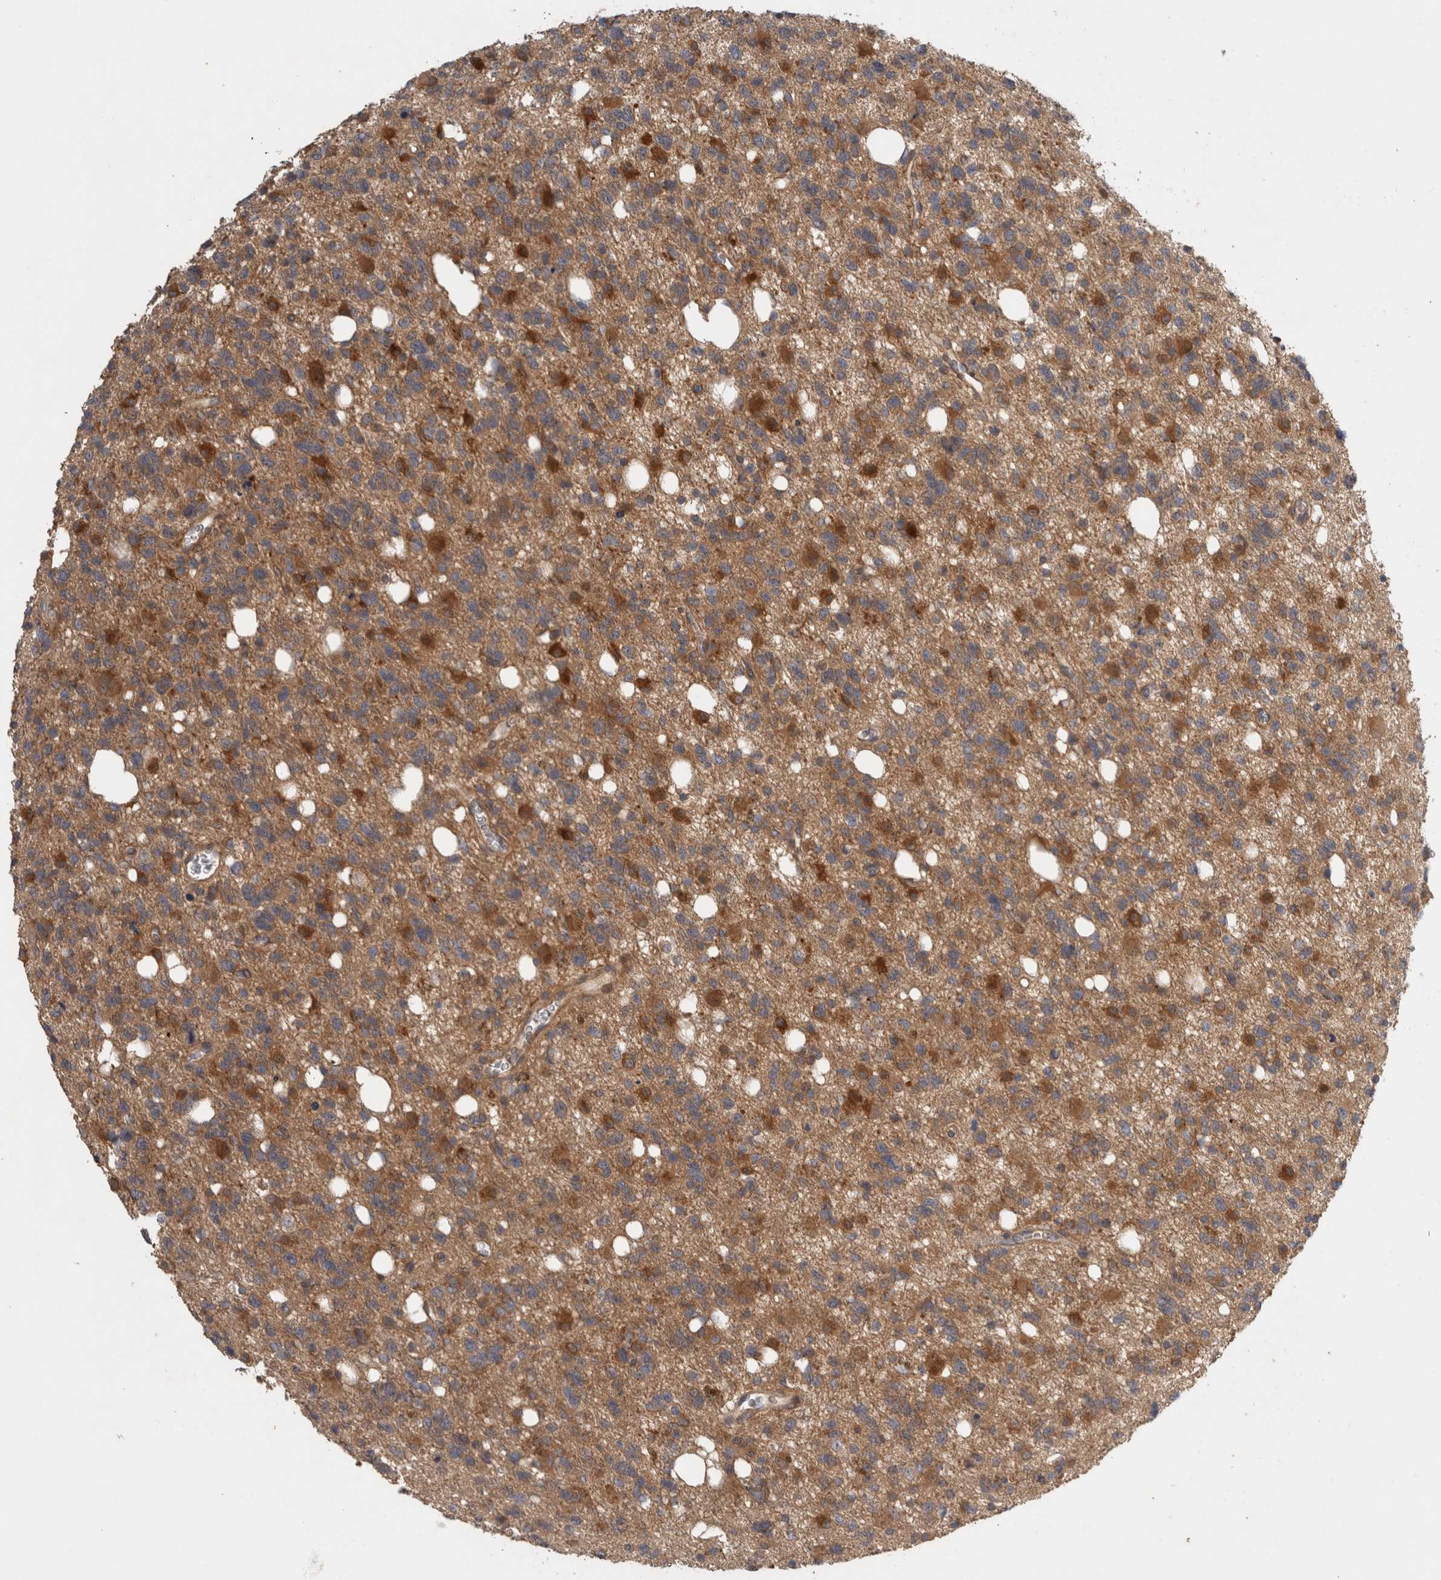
{"staining": {"intensity": "moderate", "quantity": ">75%", "location": "cytoplasmic/membranous"}, "tissue": "glioma", "cell_type": "Tumor cells", "image_type": "cancer", "snomed": [{"axis": "morphology", "description": "Glioma, malignant, High grade"}, {"axis": "topography", "description": "Brain"}], "caption": "Protein expression analysis of human glioma reveals moderate cytoplasmic/membranous positivity in about >75% of tumor cells.", "gene": "VEPH1", "patient": {"sex": "female", "age": 62}}